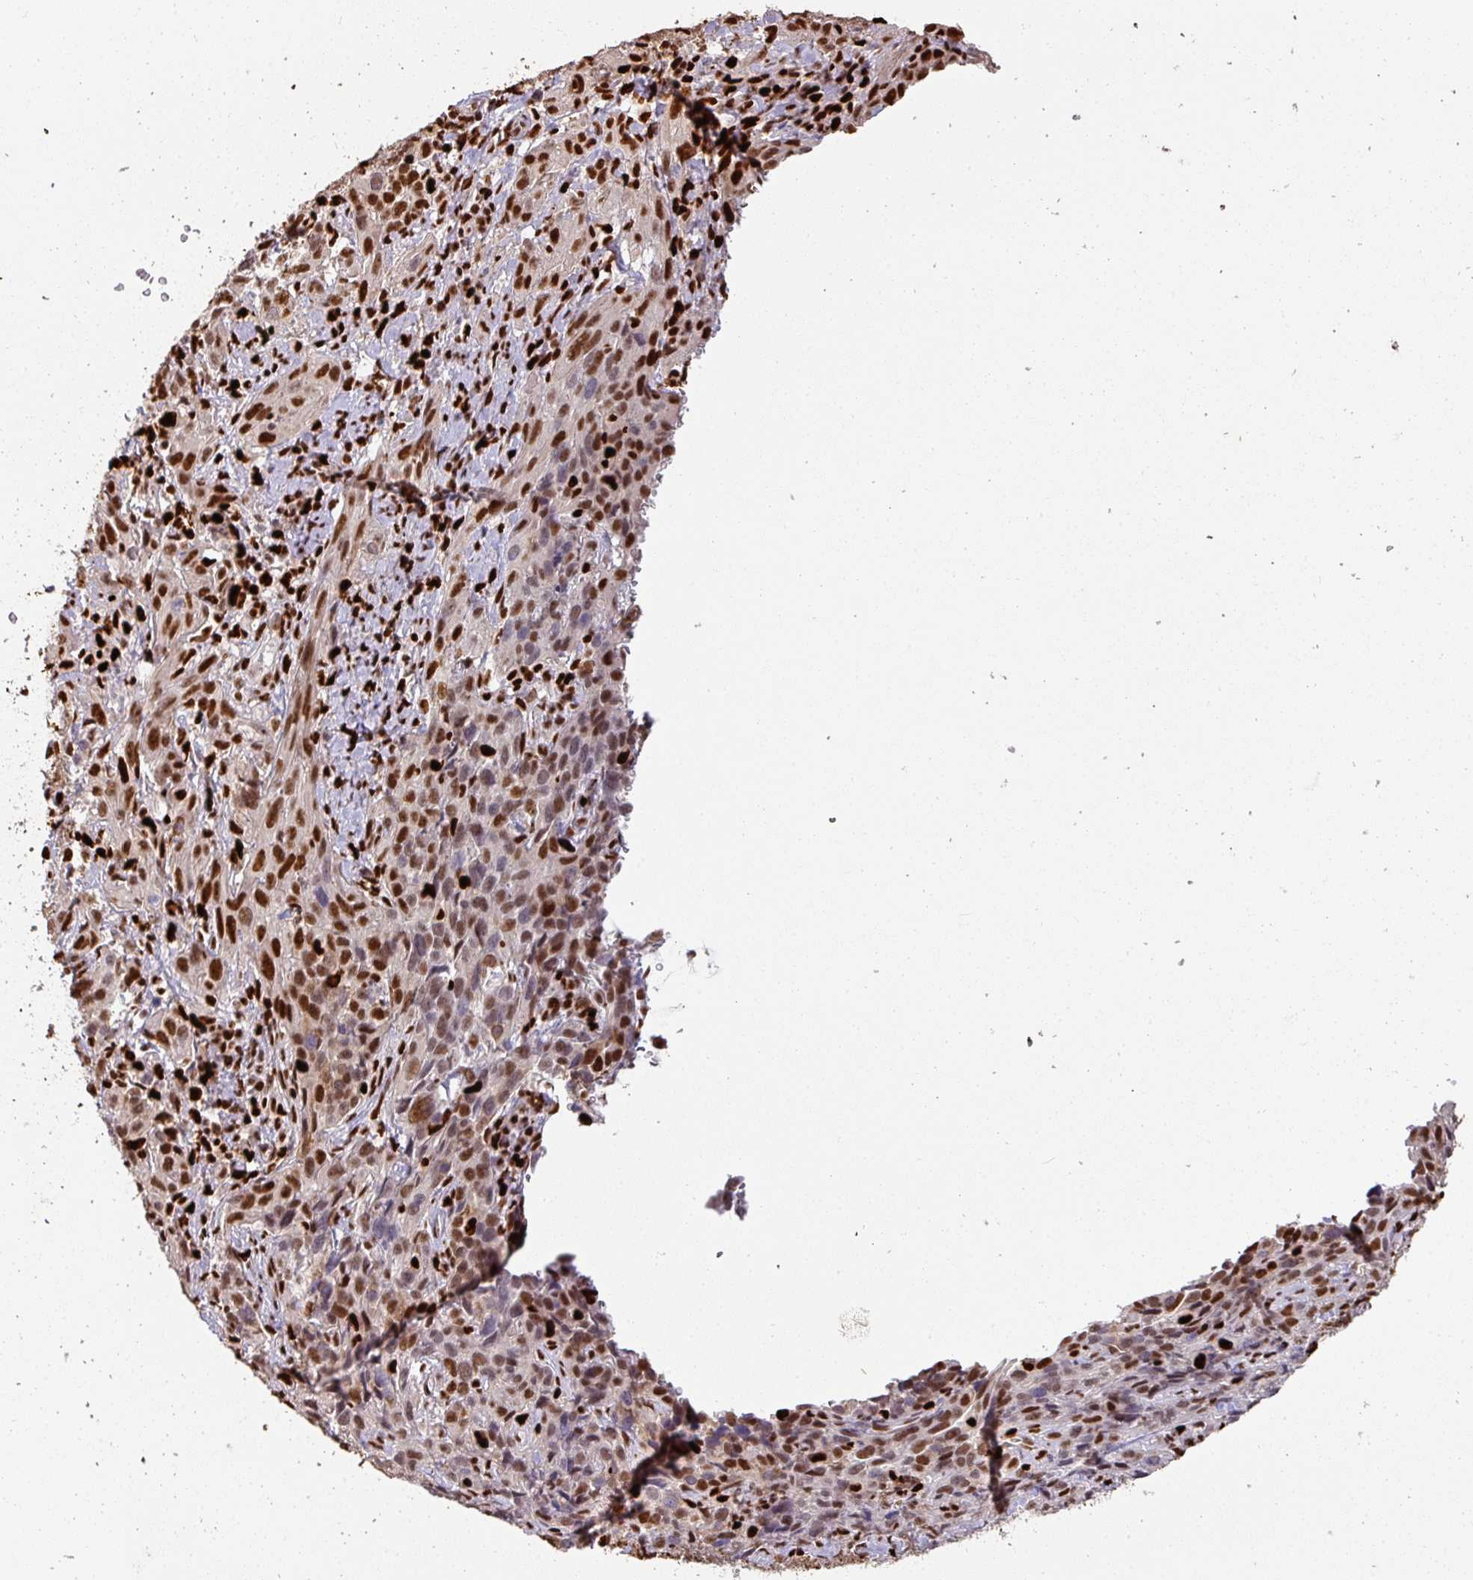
{"staining": {"intensity": "strong", "quantity": ">75%", "location": "nuclear"}, "tissue": "cervical cancer", "cell_type": "Tumor cells", "image_type": "cancer", "snomed": [{"axis": "morphology", "description": "Squamous cell carcinoma, NOS"}, {"axis": "topography", "description": "Cervix"}], "caption": "Protein staining shows strong nuclear expression in about >75% of tumor cells in cervical cancer.", "gene": "SAMHD1", "patient": {"sex": "female", "age": 51}}